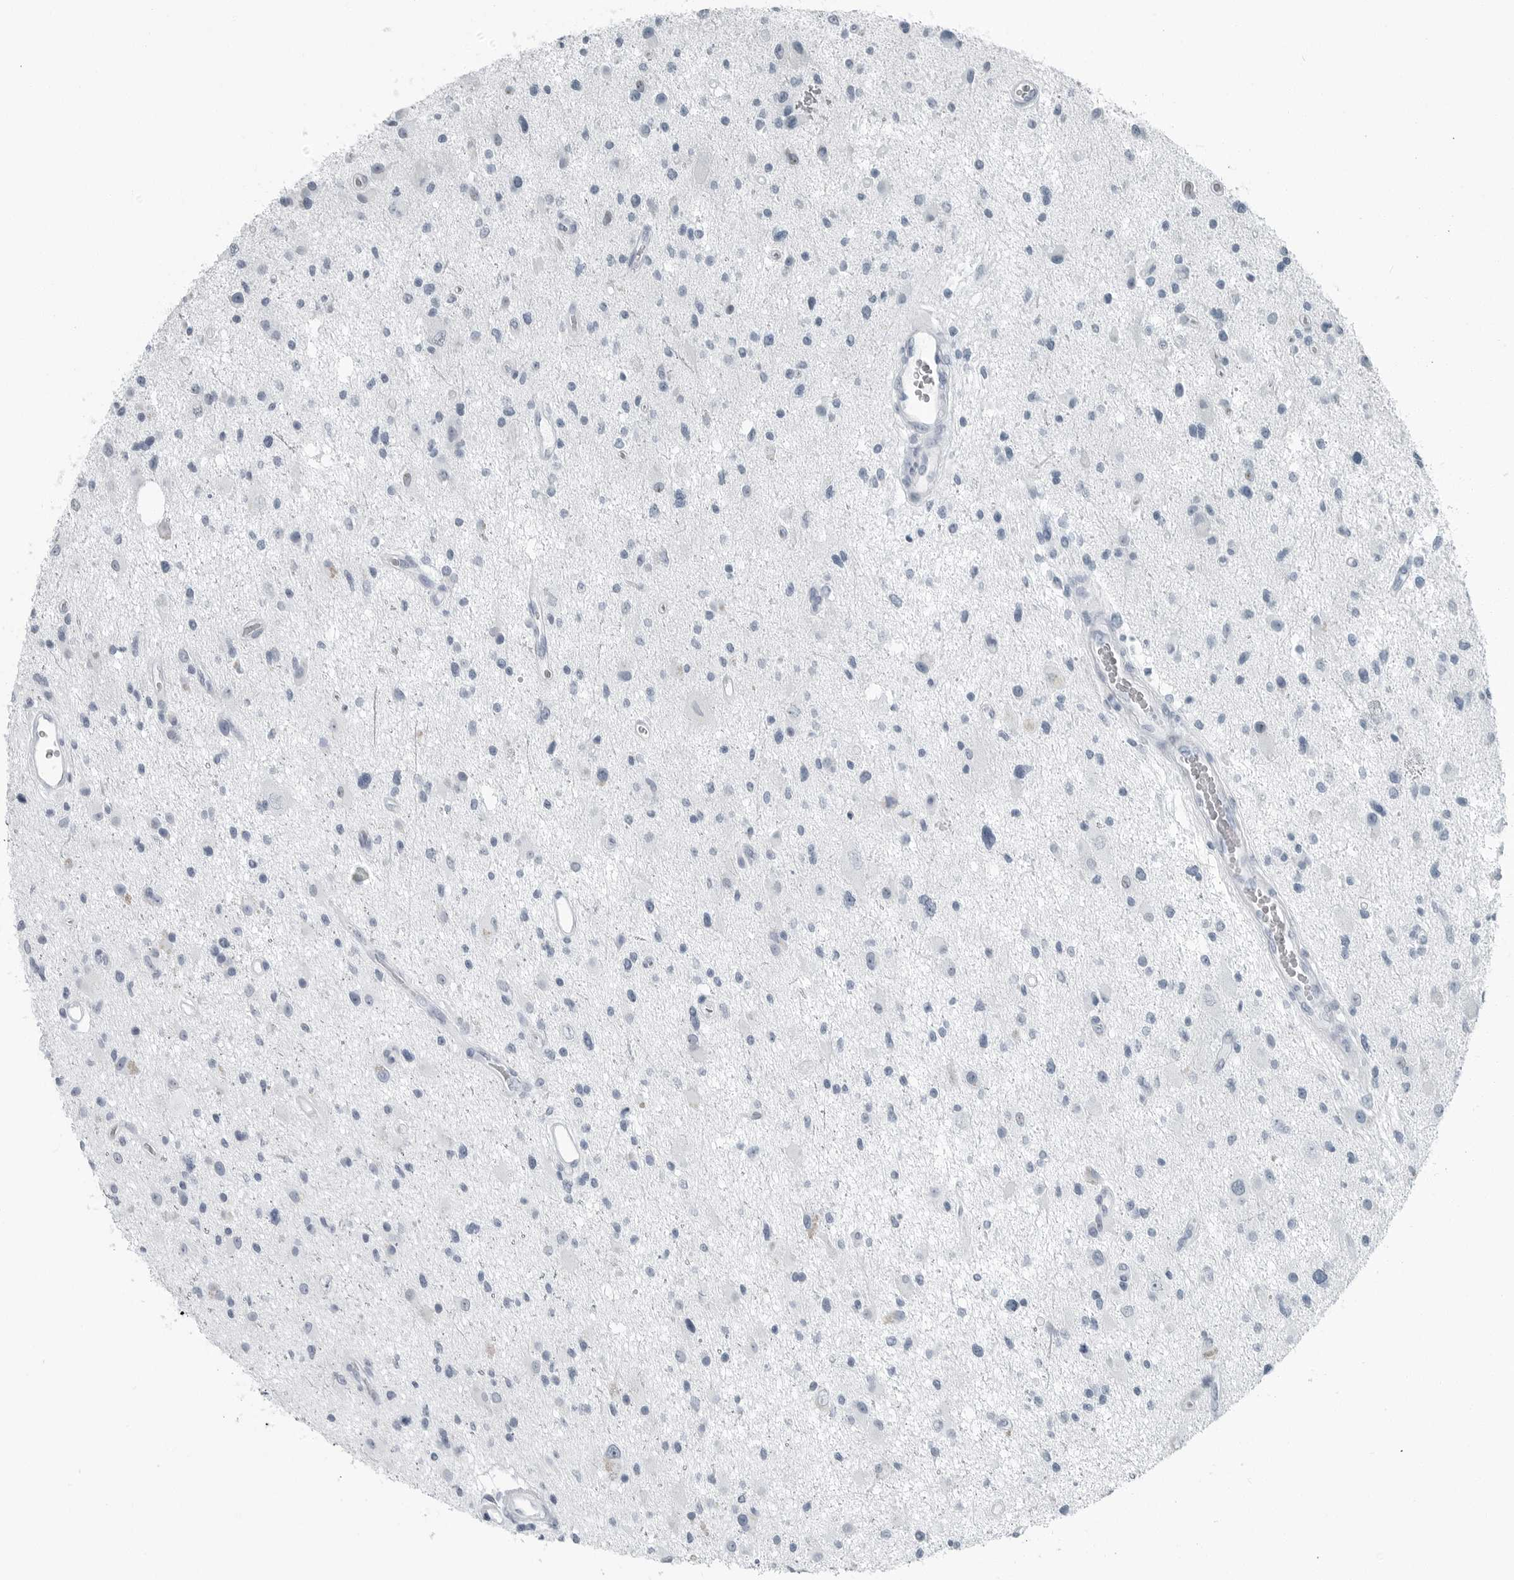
{"staining": {"intensity": "negative", "quantity": "none", "location": "none"}, "tissue": "glioma", "cell_type": "Tumor cells", "image_type": "cancer", "snomed": [{"axis": "morphology", "description": "Glioma, malignant, High grade"}, {"axis": "topography", "description": "Brain"}], "caption": "Immunohistochemical staining of human glioma reveals no significant positivity in tumor cells. (Immunohistochemistry (ihc), brightfield microscopy, high magnification).", "gene": "FABP6", "patient": {"sex": "male", "age": 33}}